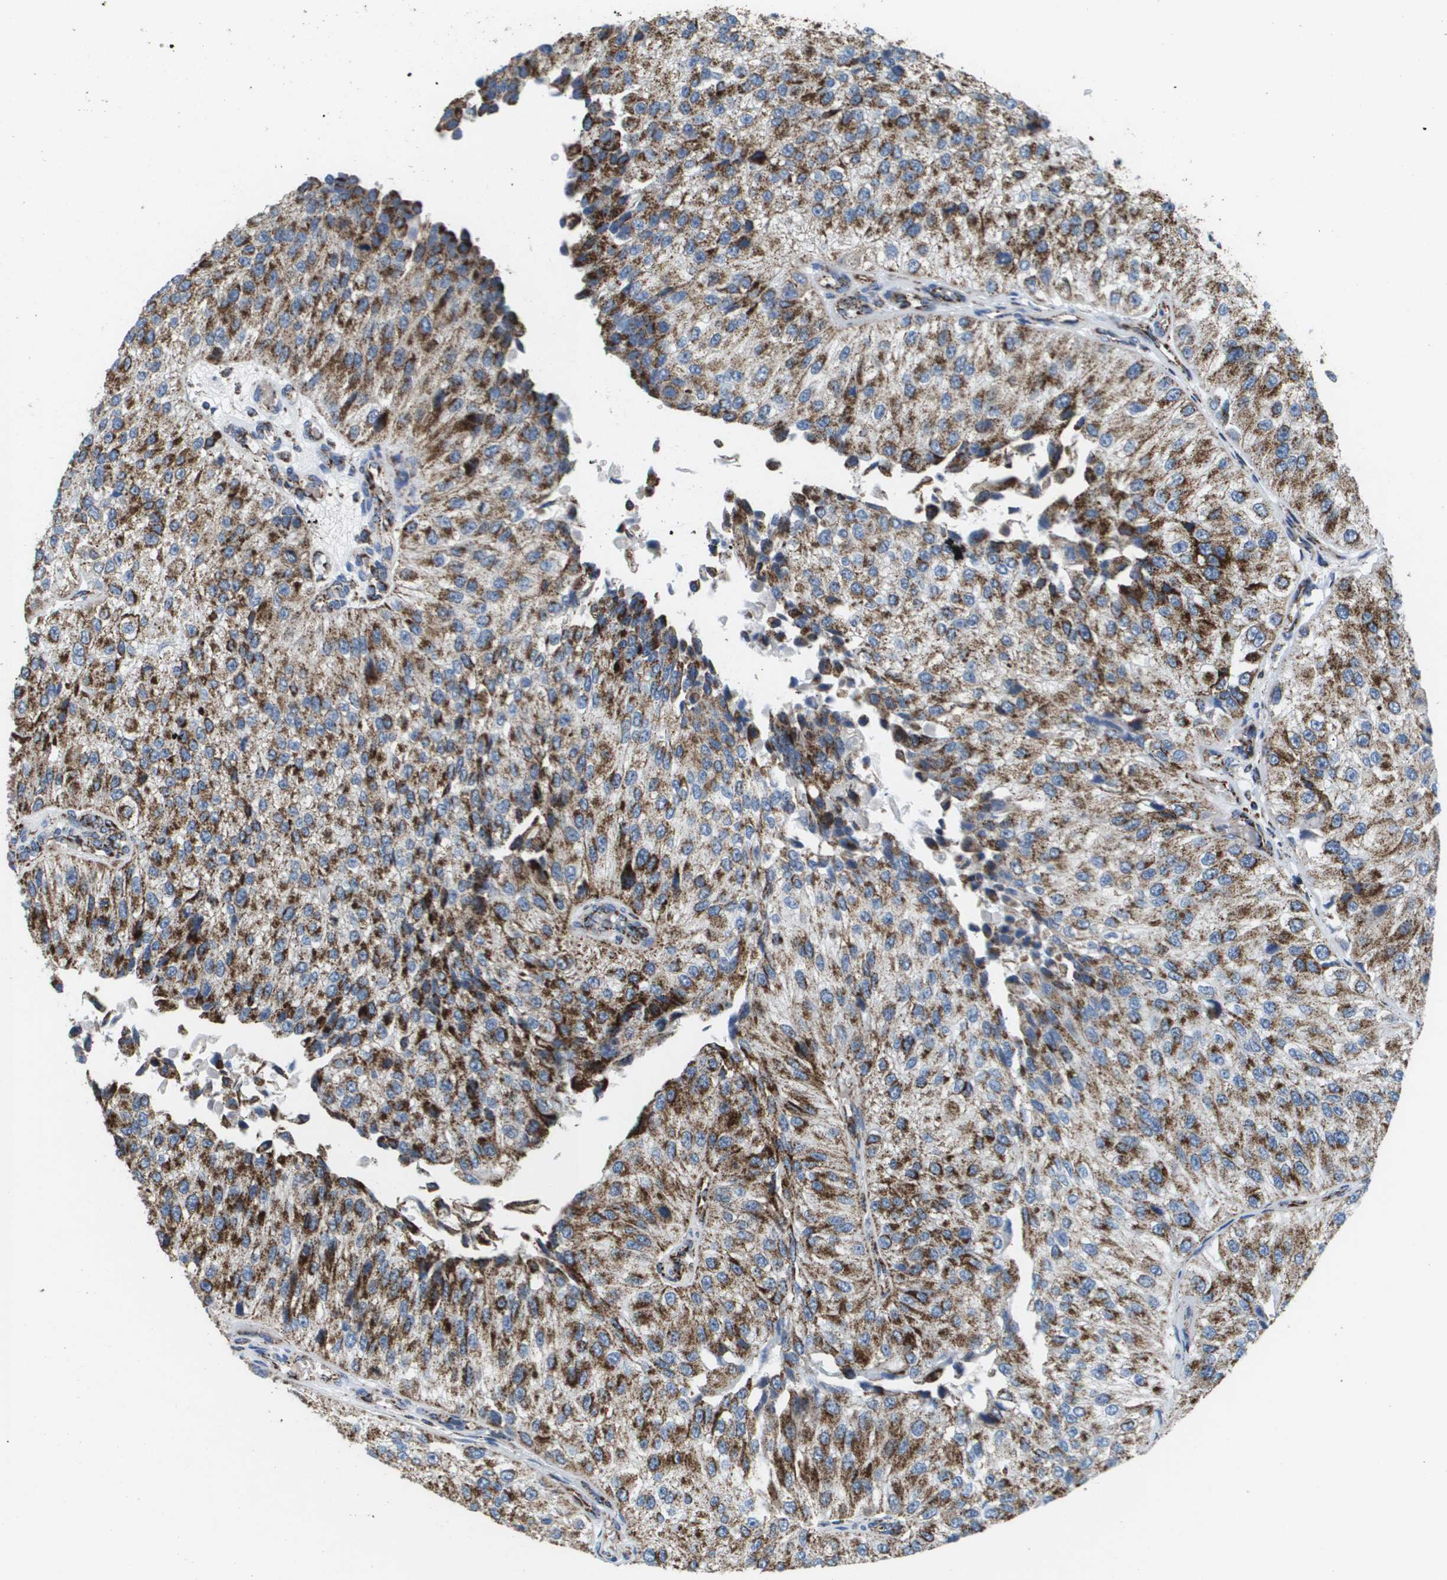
{"staining": {"intensity": "strong", "quantity": ">75%", "location": "cytoplasmic/membranous"}, "tissue": "urothelial cancer", "cell_type": "Tumor cells", "image_type": "cancer", "snomed": [{"axis": "morphology", "description": "Urothelial carcinoma, High grade"}, {"axis": "topography", "description": "Kidney"}, {"axis": "topography", "description": "Urinary bladder"}], "caption": "Immunohistochemistry (IHC) histopathology image of human urothelial carcinoma (high-grade) stained for a protein (brown), which reveals high levels of strong cytoplasmic/membranous expression in approximately >75% of tumor cells.", "gene": "ATP5F1B", "patient": {"sex": "male", "age": 77}}